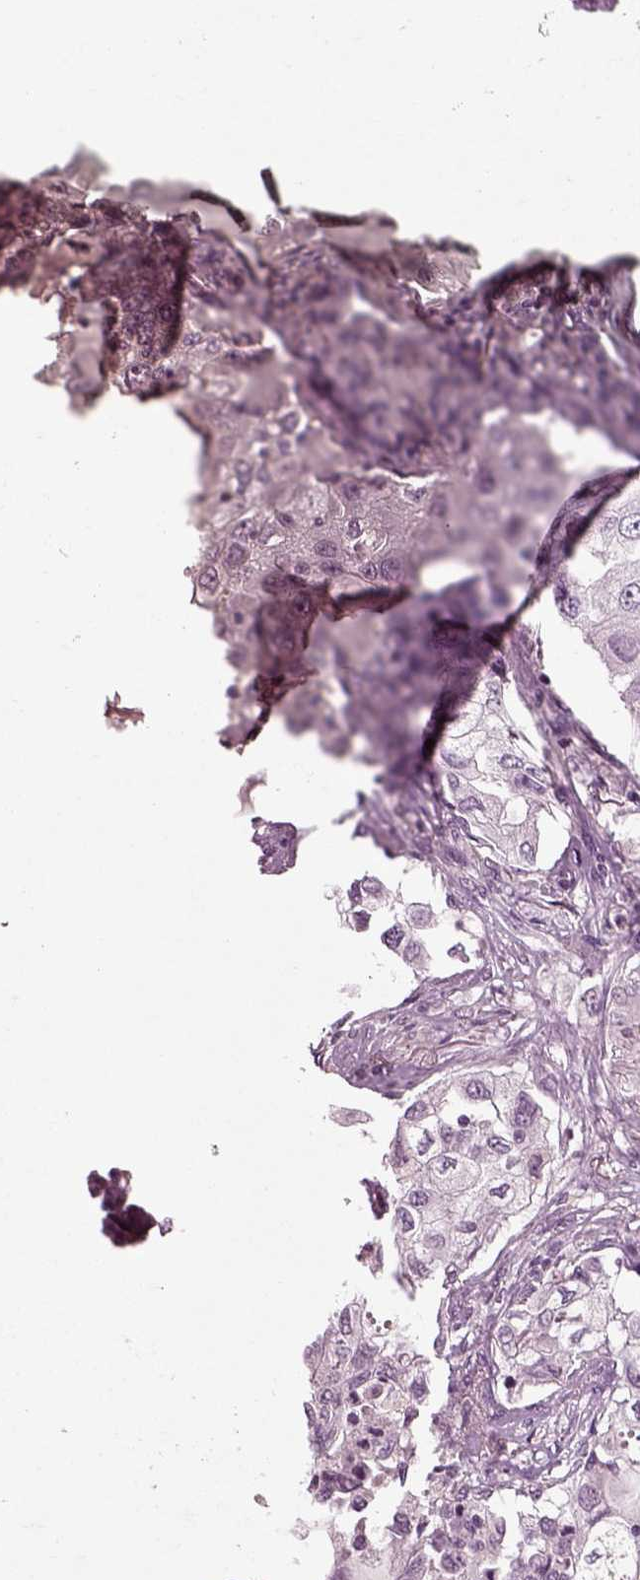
{"staining": {"intensity": "negative", "quantity": "none", "location": "none"}, "tissue": "lung cancer", "cell_type": "Tumor cells", "image_type": "cancer", "snomed": [{"axis": "morphology", "description": "Adenocarcinoma, NOS"}, {"axis": "topography", "description": "Lung"}], "caption": "Immunohistochemical staining of lung adenocarcinoma exhibits no significant positivity in tumor cells.", "gene": "CHGB", "patient": {"sex": "female", "age": 61}}